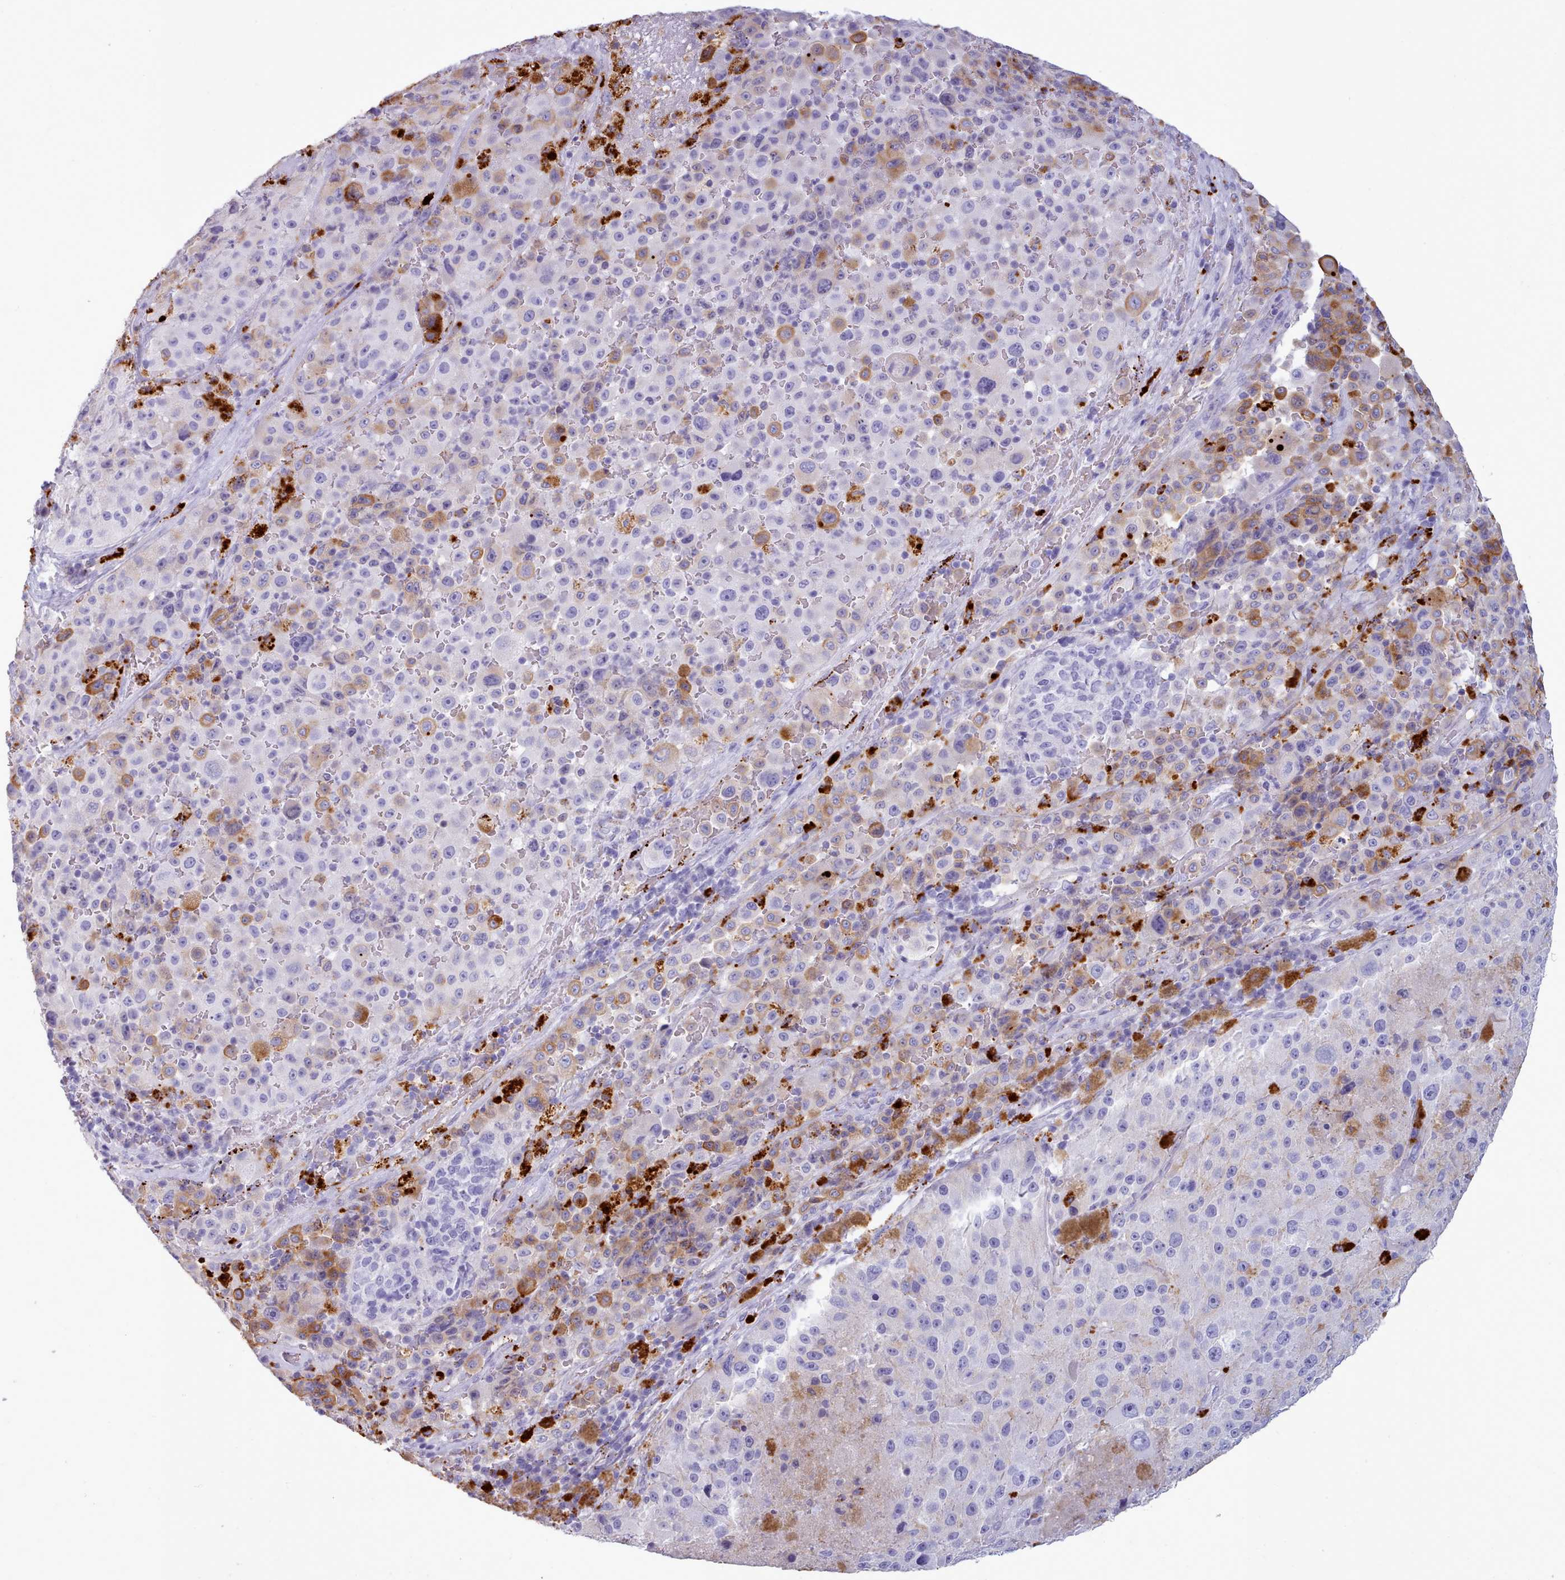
{"staining": {"intensity": "negative", "quantity": "none", "location": "none"}, "tissue": "melanoma", "cell_type": "Tumor cells", "image_type": "cancer", "snomed": [{"axis": "morphology", "description": "Malignant melanoma, Metastatic site"}, {"axis": "topography", "description": "Lymph node"}], "caption": "Human melanoma stained for a protein using immunohistochemistry (IHC) shows no staining in tumor cells.", "gene": "GAA", "patient": {"sex": "male", "age": 62}}